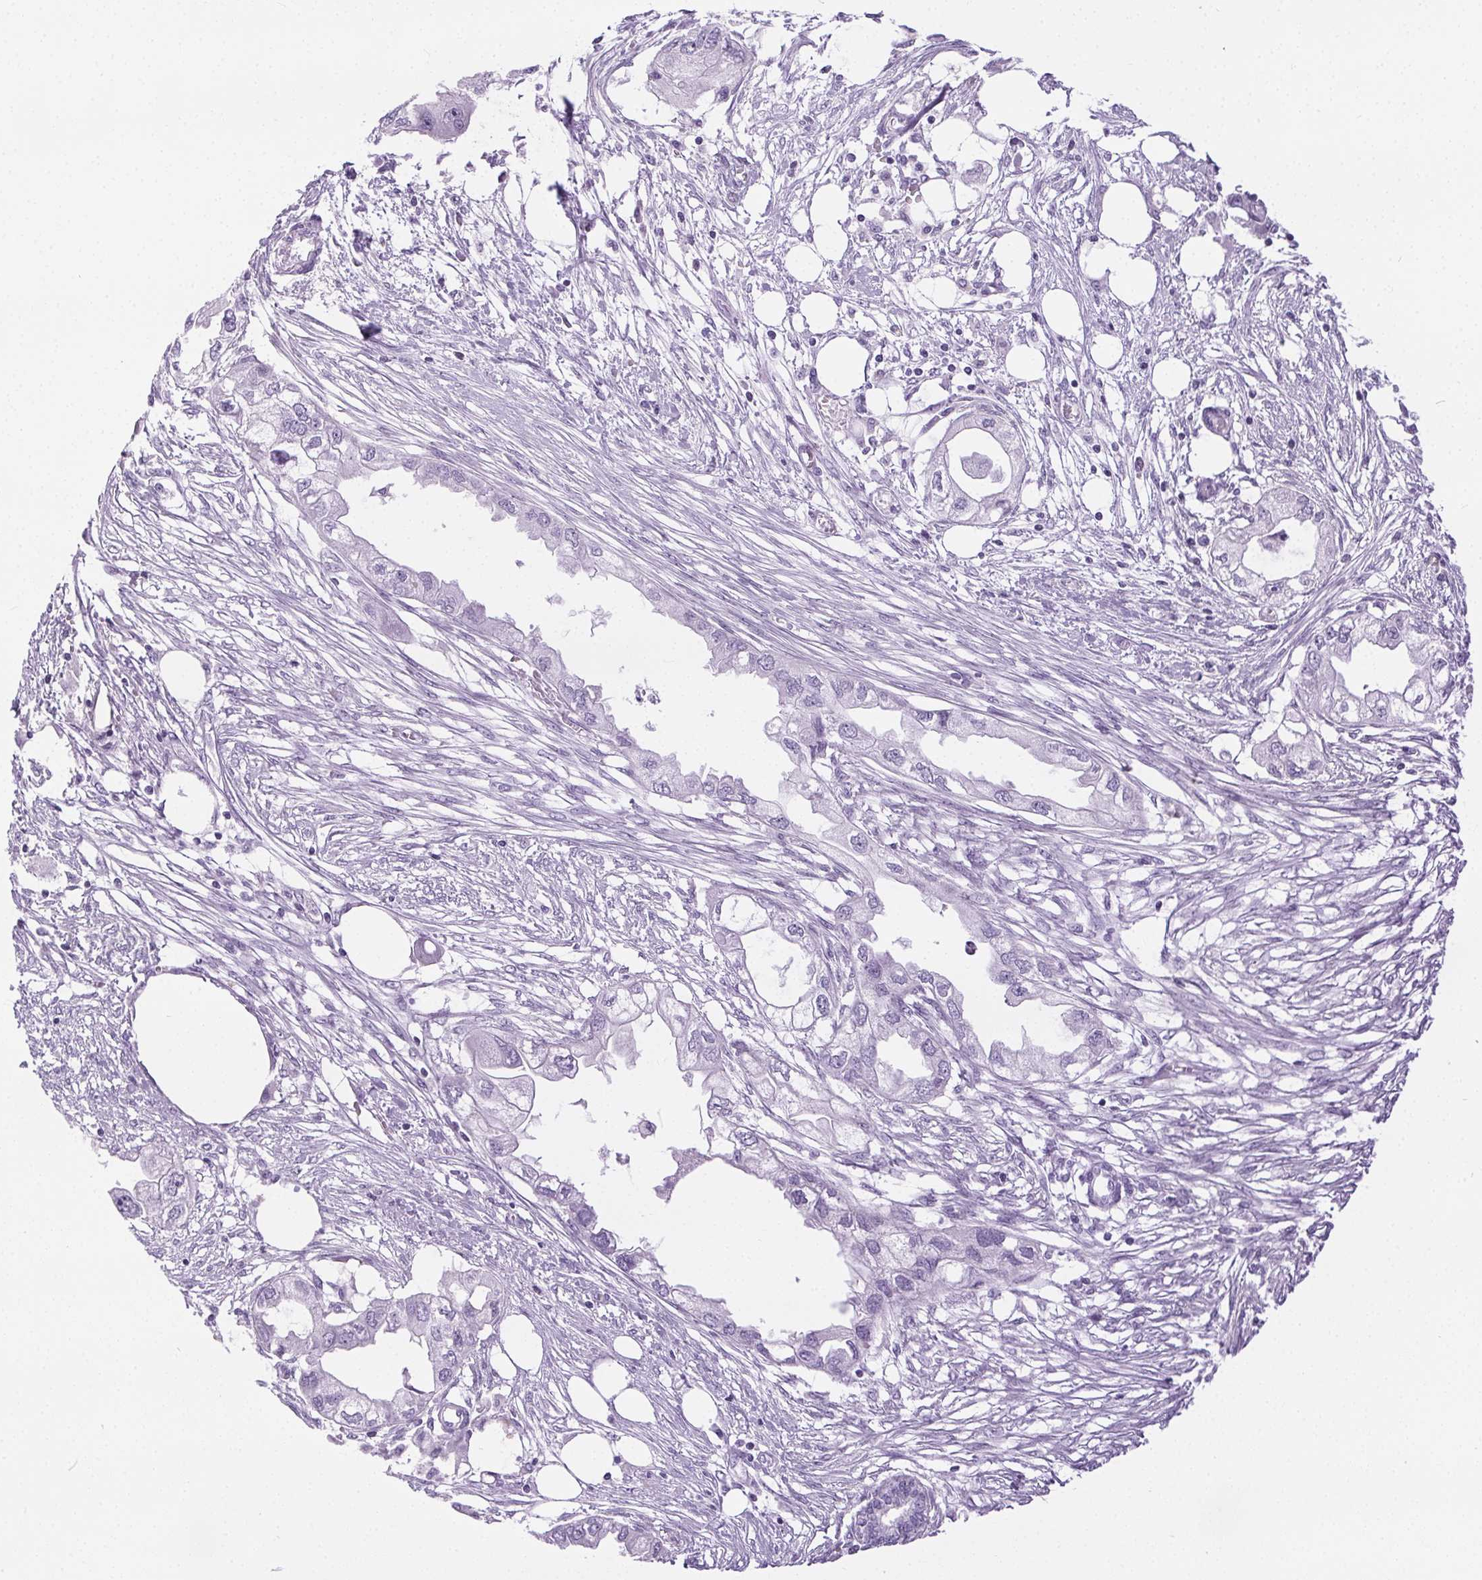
{"staining": {"intensity": "negative", "quantity": "none", "location": "none"}, "tissue": "endometrial cancer", "cell_type": "Tumor cells", "image_type": "cancer", "snomed": [{"axis": "morphology", "description": "Adenocarcinoma, NOS"}, {"axis": "morphology", "description": "Adenocarcinoma, metastatic, NOS"}, {"axis": "topography", "description": "Adipose tissue"}, {"axis": "topography", "description": "Endometrium"}], "caption": "This histopathology image is of endometrial cancer (adenocarcinoma) stained with immunohistochemistry (IHC) to label a protein in brown with the nuclei are counter-stained blue. There is no staining in tumor cells. Brightfield microscopy of immunohistochemistry (IHC) stained with DAB (3,3'-diaminobenzidine) (brown) and hematoxylin (blue), captured at high magnification.", "gene": "C20orf85", "patient": {"sex": "female", "age": 67}}